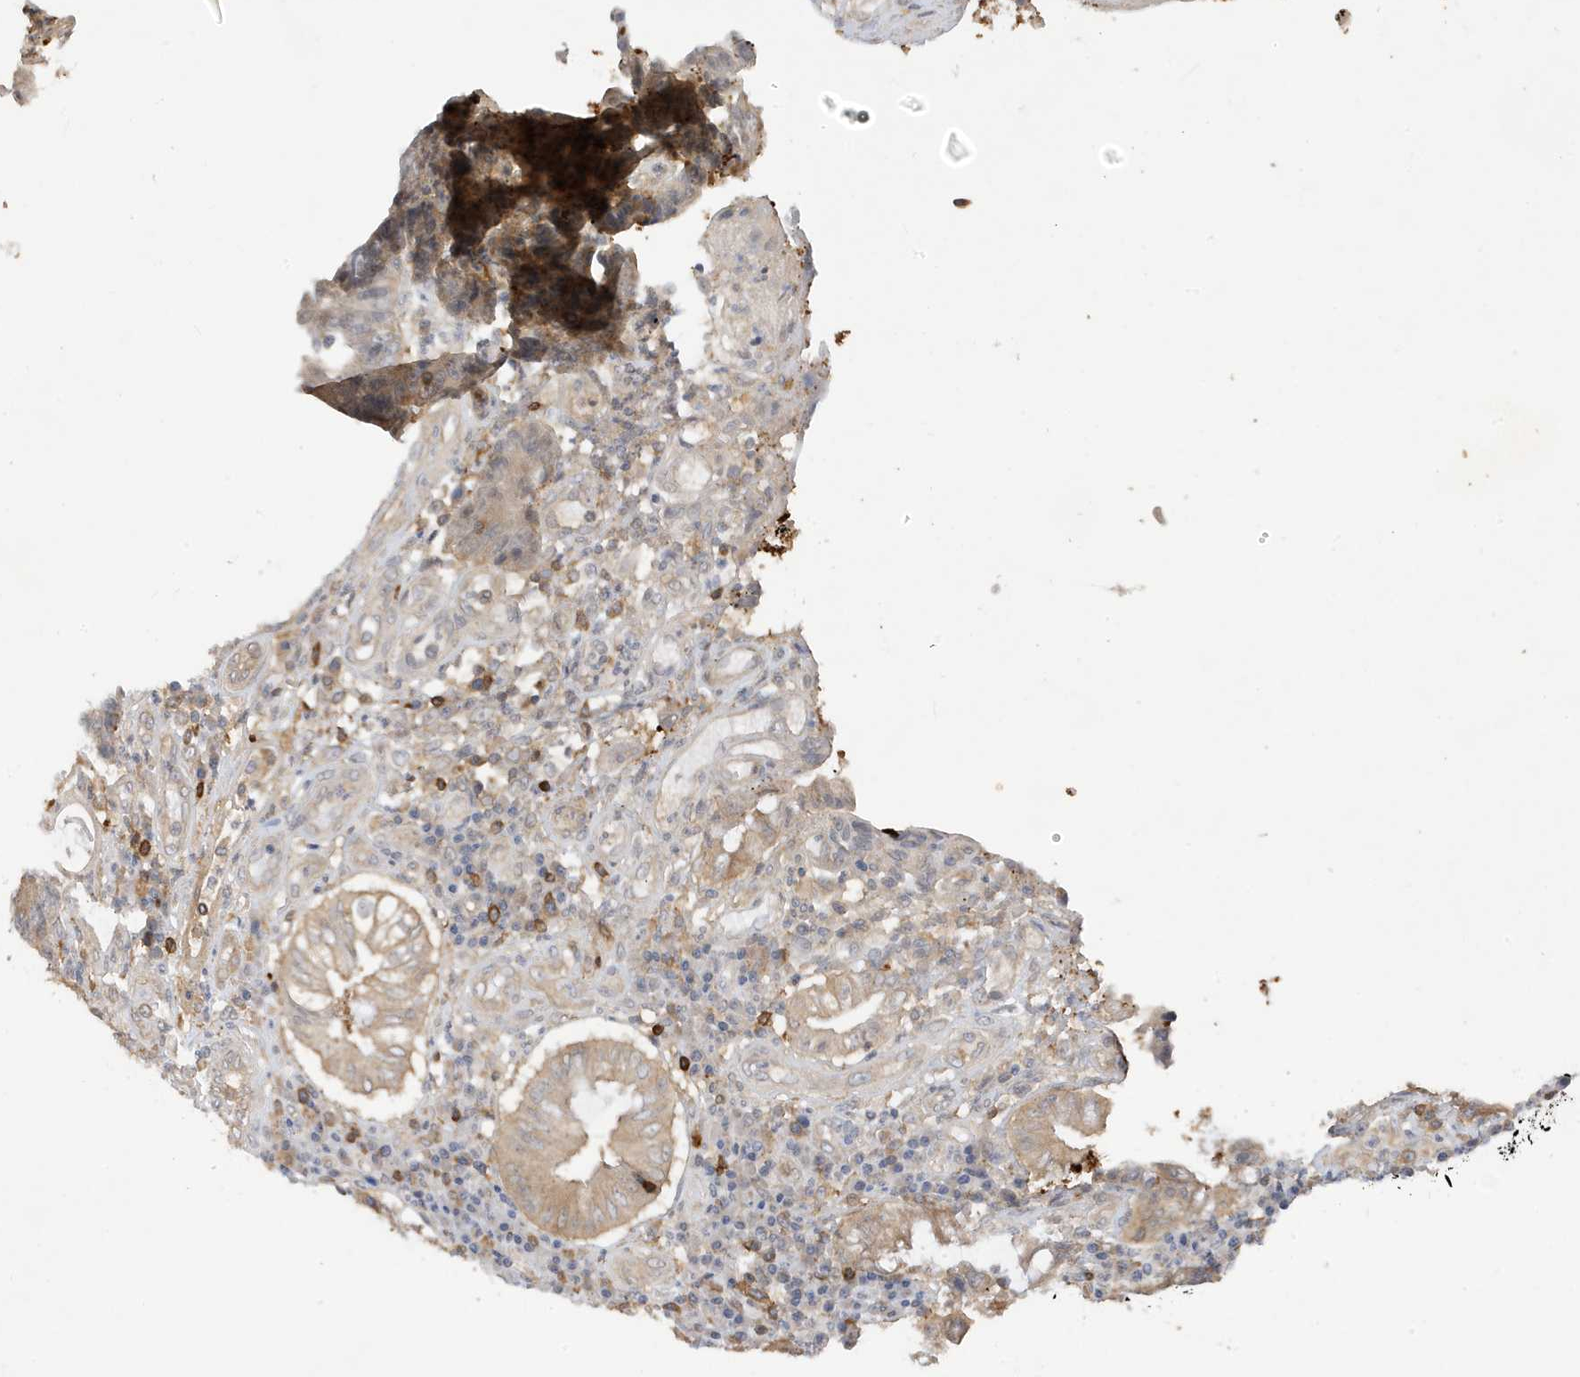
{"staining": {"intensity": "weak", "quantity": "<25%", "location": "cytoplasmic/membranous"}, "tissue": "colorectal cancer", "cell_type": "Tumor cells", "image_type": "cancer", "snomed": [{"axis": "morphology", "description": "Adenocarcinoma, NOS"}, {"axis": "topography", "description": "Rectum"}], "caption": "Colorectal cancer was stained to show a protein in brown. There is no significant positivity in tumor cells.", "gene": "PHACTR2", "patient": {"sex": "male", "age": 84}}